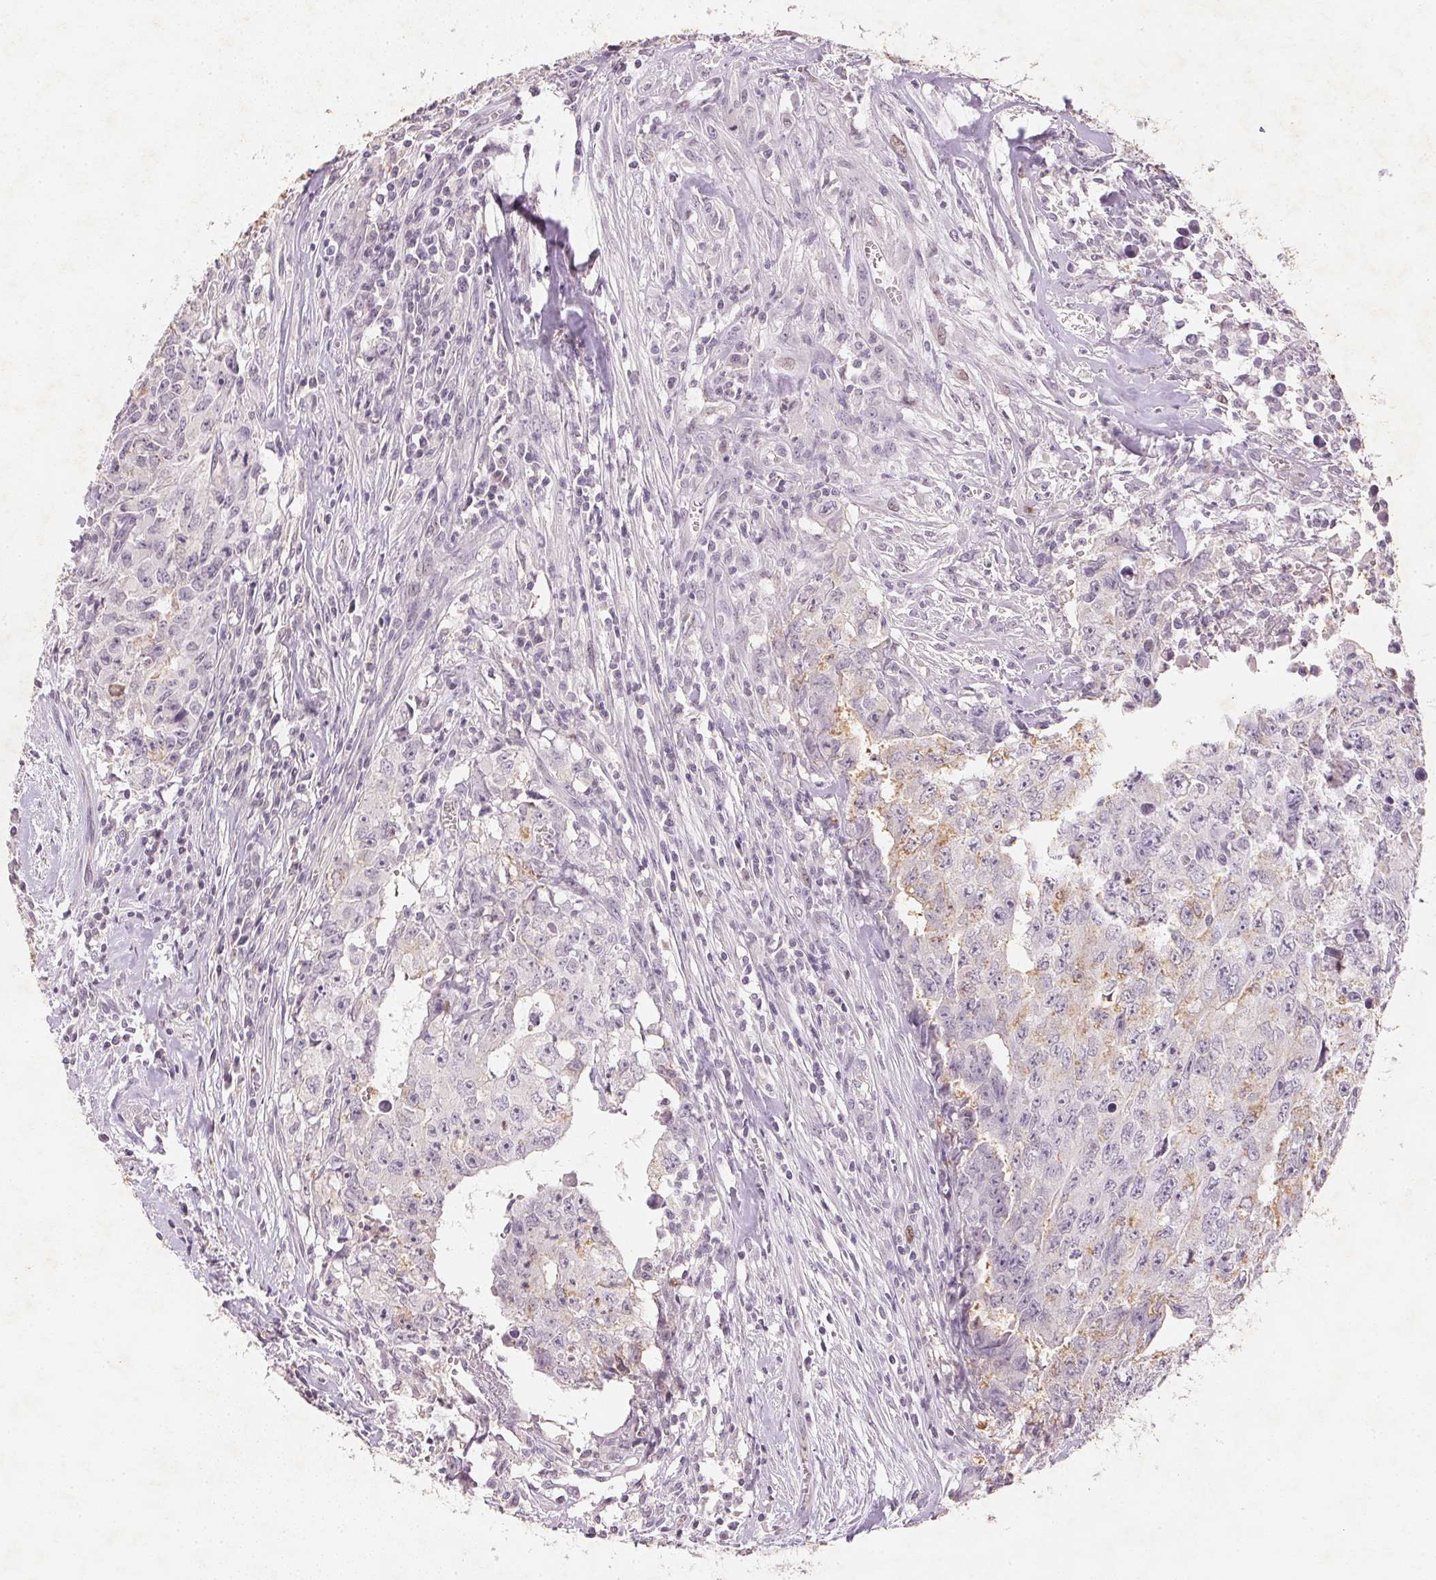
{"staining": {"intensity": "weak", "quantity": "<25%", "location": "cytoplasmic/membranous"}, "tissue": "testis cancer", "cell_type": "Tumor cells", "image_type": "cancer", "snomed": [{"axis": "morphology", "description": "Carcinoma, Embryonal, NOS"}, {"axis": "morphology", "description": "Teratoma, malignant, NOS"}, {"axis": "topography", "description": "Testis"}], "caption": "An immunohistochemistry photomicrograph of testis cancer is shown. There is no staining in tumor cells of testis cancer.", "gene": "SMTN", "patient": {"sex": "male", "age": 24}}